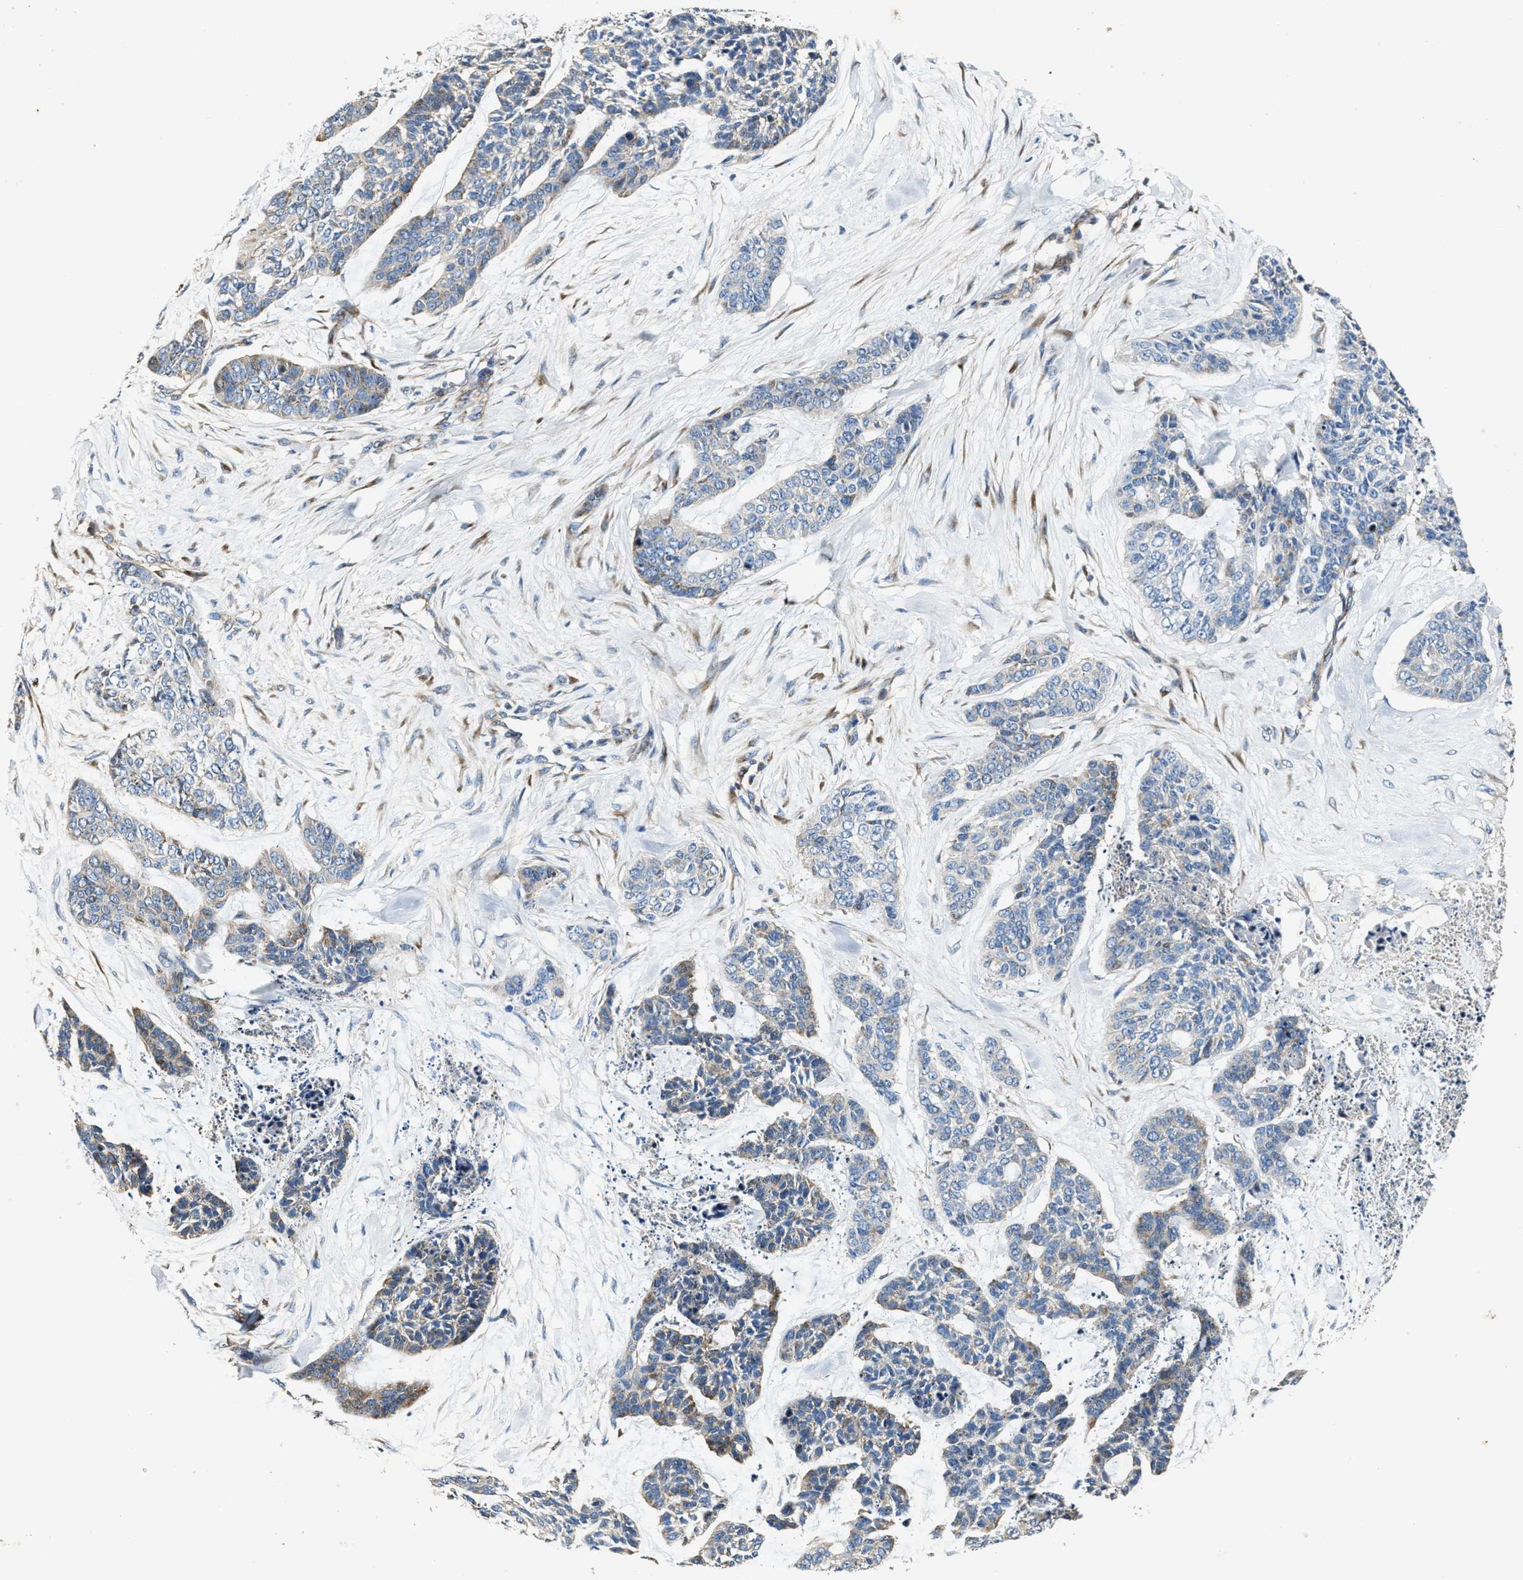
{"staining": {"intensity": "weak", "quantity": "<25%", "location": "cytoplasmic/membranous"}, "tissue": "skin cancer", "cell_type": "Tumor cells", "image_type": "cancer", "snomed": [{"axis": "morphology", "description": "Basal cell carcinoma"}, {"axis": "topography", "description": "Skin"}], "caption": "High magnification brightfield microscopy of skin cancer stained with DAB (brown) and counterstained with hematoxylin (blue): tumor cells show no significant staining.", "gene": "PTAR1", "patient": {"sex": "female", "age": 64}}